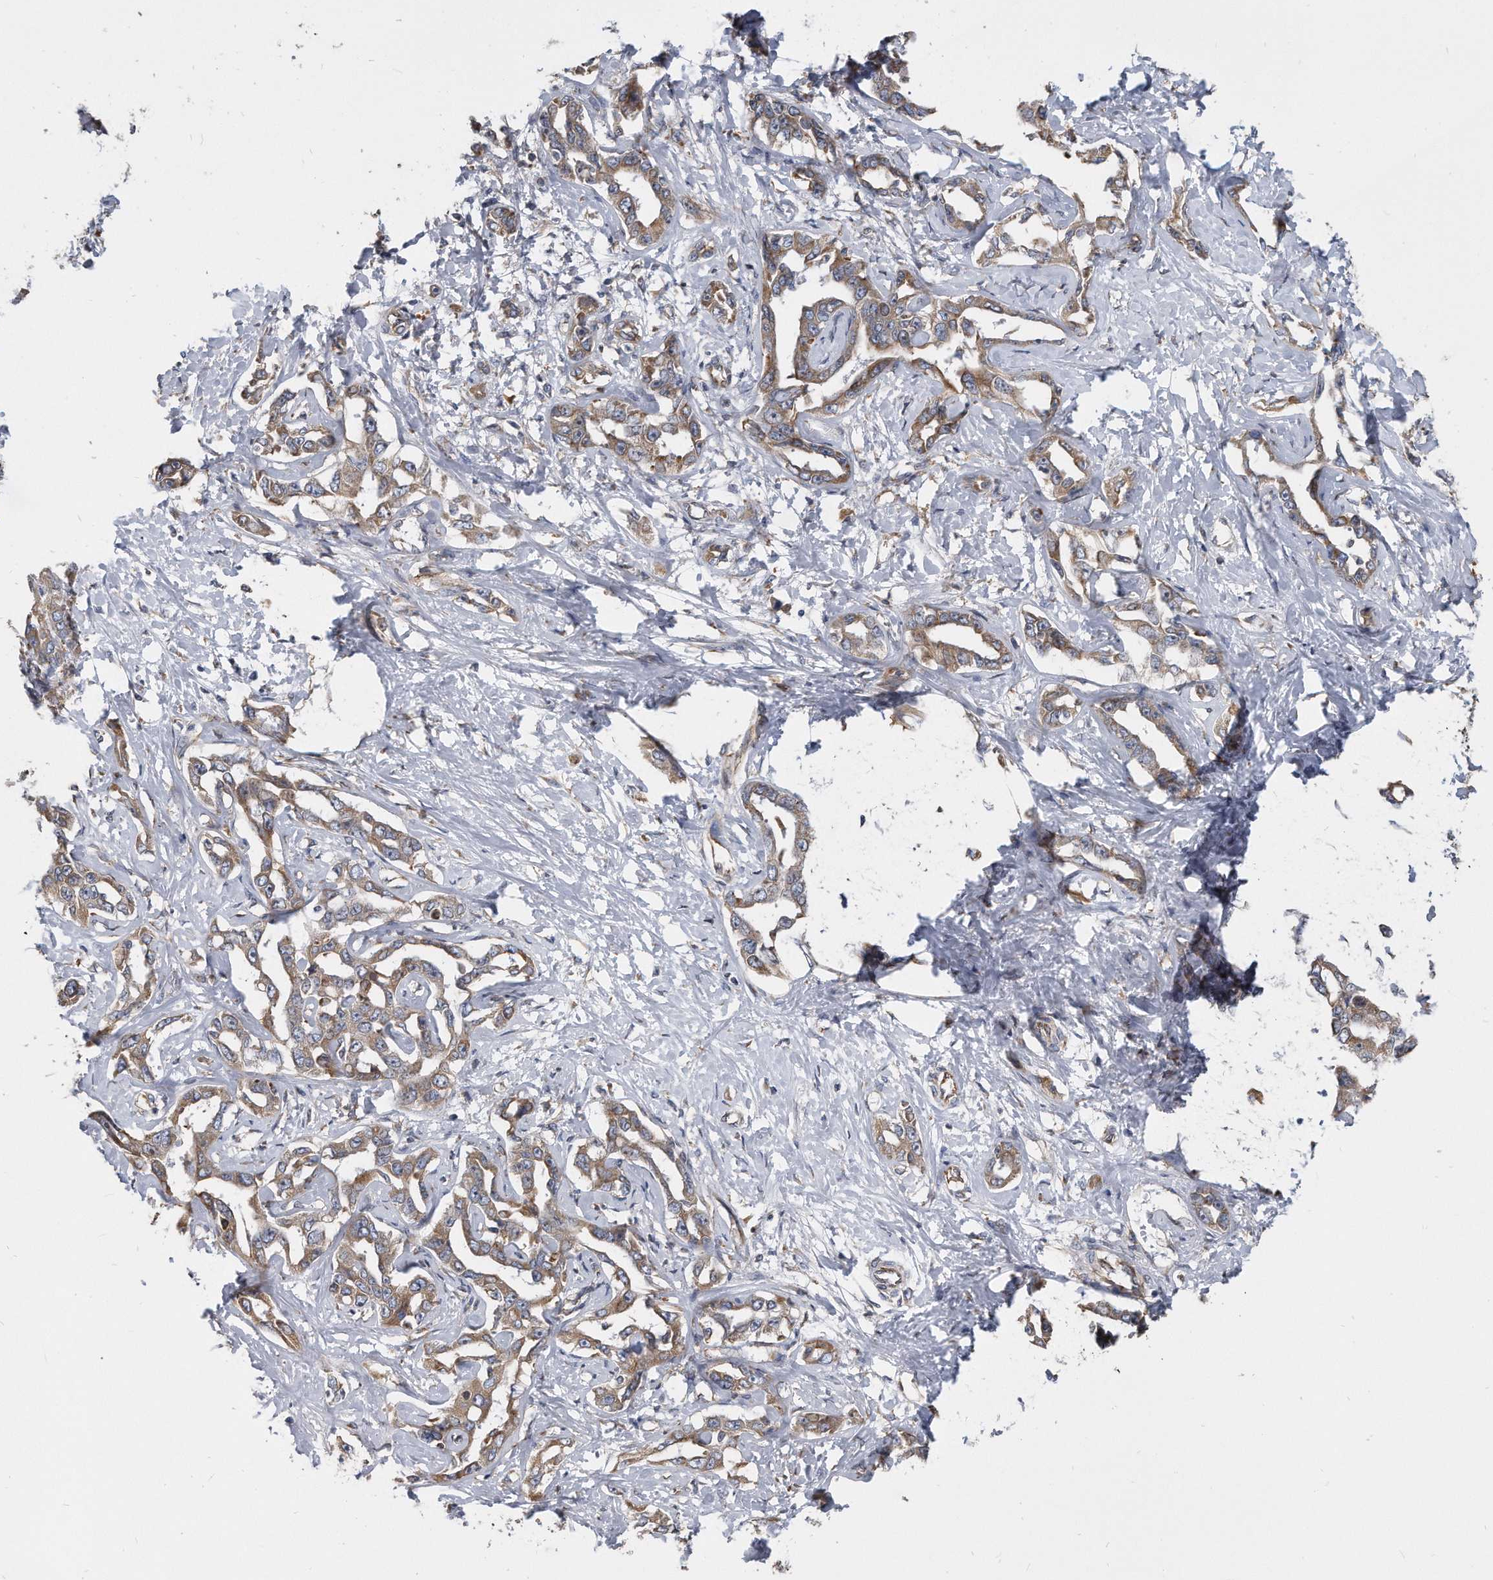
{"staining": {"intensity": "moderate", "quantity": ">75%", "location": "cytoplasmic/membranous"}, "tissue": "liver cancer", "cell_type": "Tumor cells", "image_type": "cancer", "snomed": [{"axis": "morphology", "description": "Cholangiocarcinoma"}, {"axis": "topography", "description": "Liver"}], "caption": "Immunohistochemical staining of cholangiocarcinoma (liver) displays moderate cytoplasmic/membranous protein expression in about >75% of tumor cells. Using DAB (brown) and hematoxylin (blue) stains, captured at high magnification using brightfield microscopy.", "gene": "CCDC47", "patient": {"sex": "male", "age": 59}}